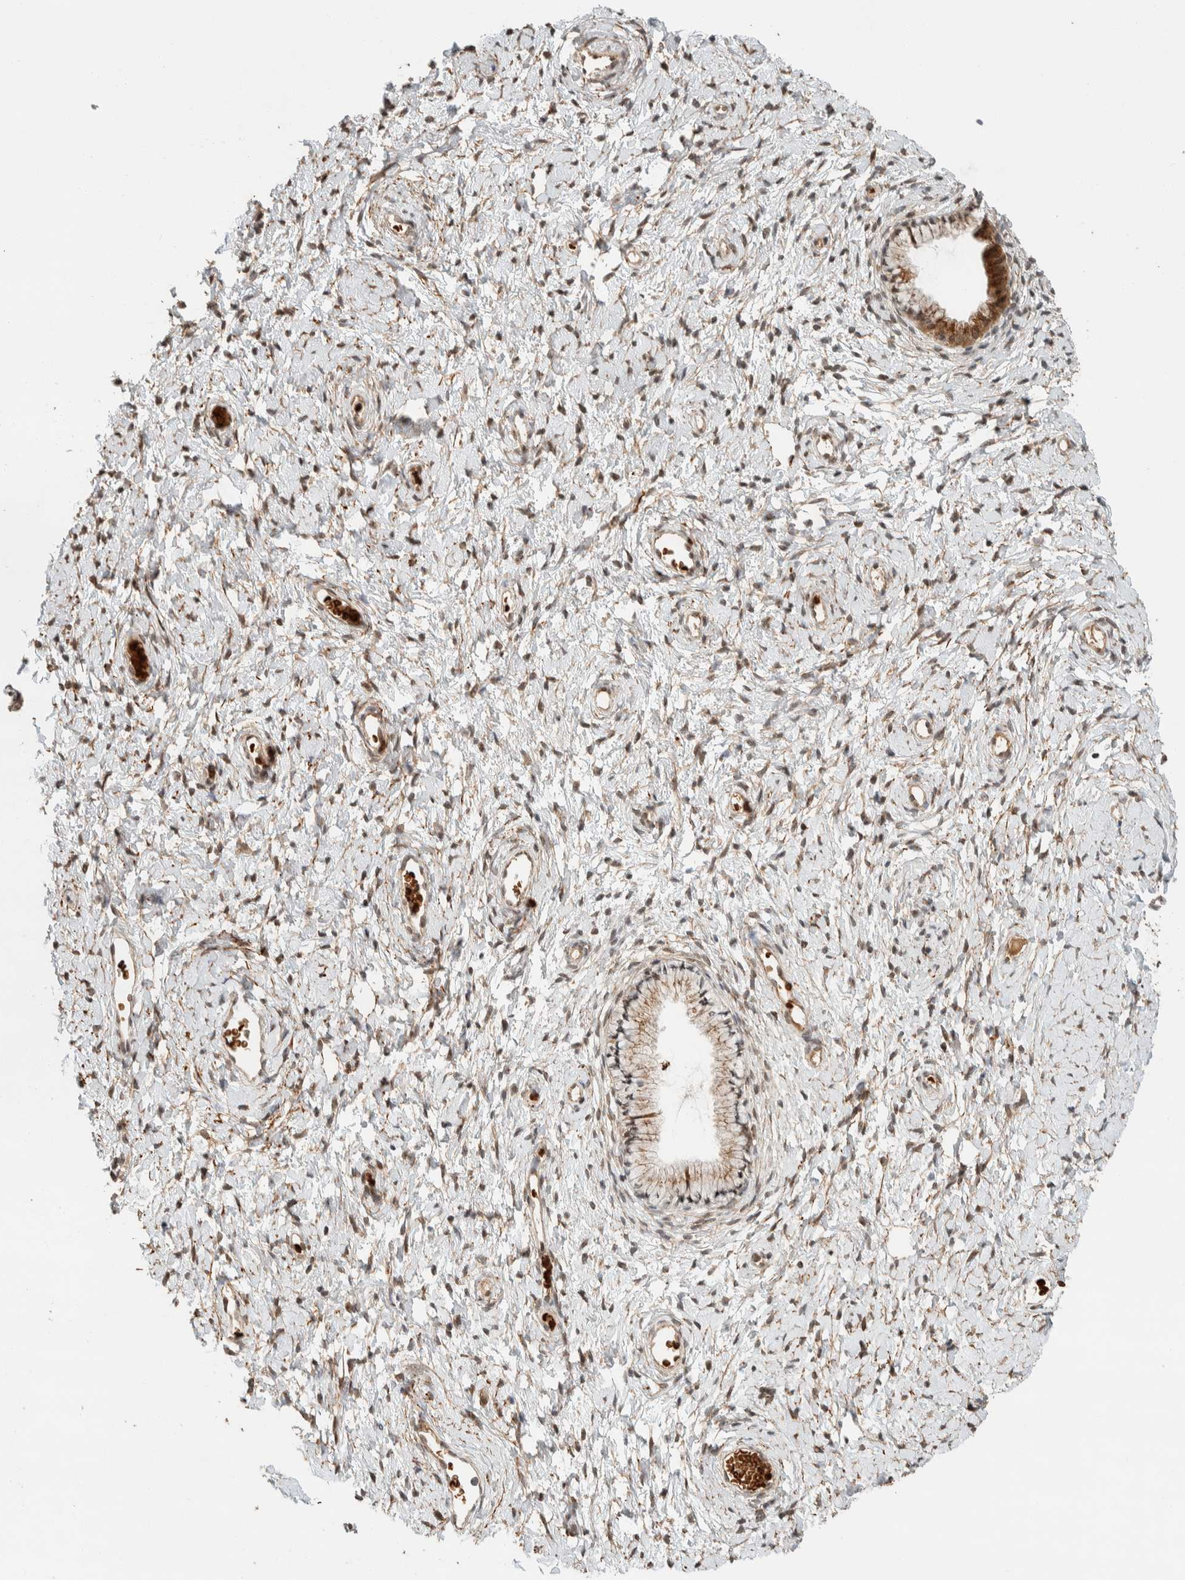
{"staining": {"intensity": "moderate", "quantity": ">75%", "location": "cytoplasmic/membranous"}, "tissue": "cervix", "cell_type": "Glandular cells", "image_type": "normal", "snomed": [{"axis": "morphology", "description": "Normal tissue, NOS"}, {"axis": "topography", "description": "Cervix"}], "caption": "Normal cervix was stained to show a protein in brown. There is medium levels of moderate cytoplasmic/membranous staining in about >75% of glandular cells. (DAB (3,3'-diaminobenzidine) = brown stain, brightfield microscopy at high magnification).", "gene": "ZBTB2", "patient": {"sex": "female", "age": 72}}